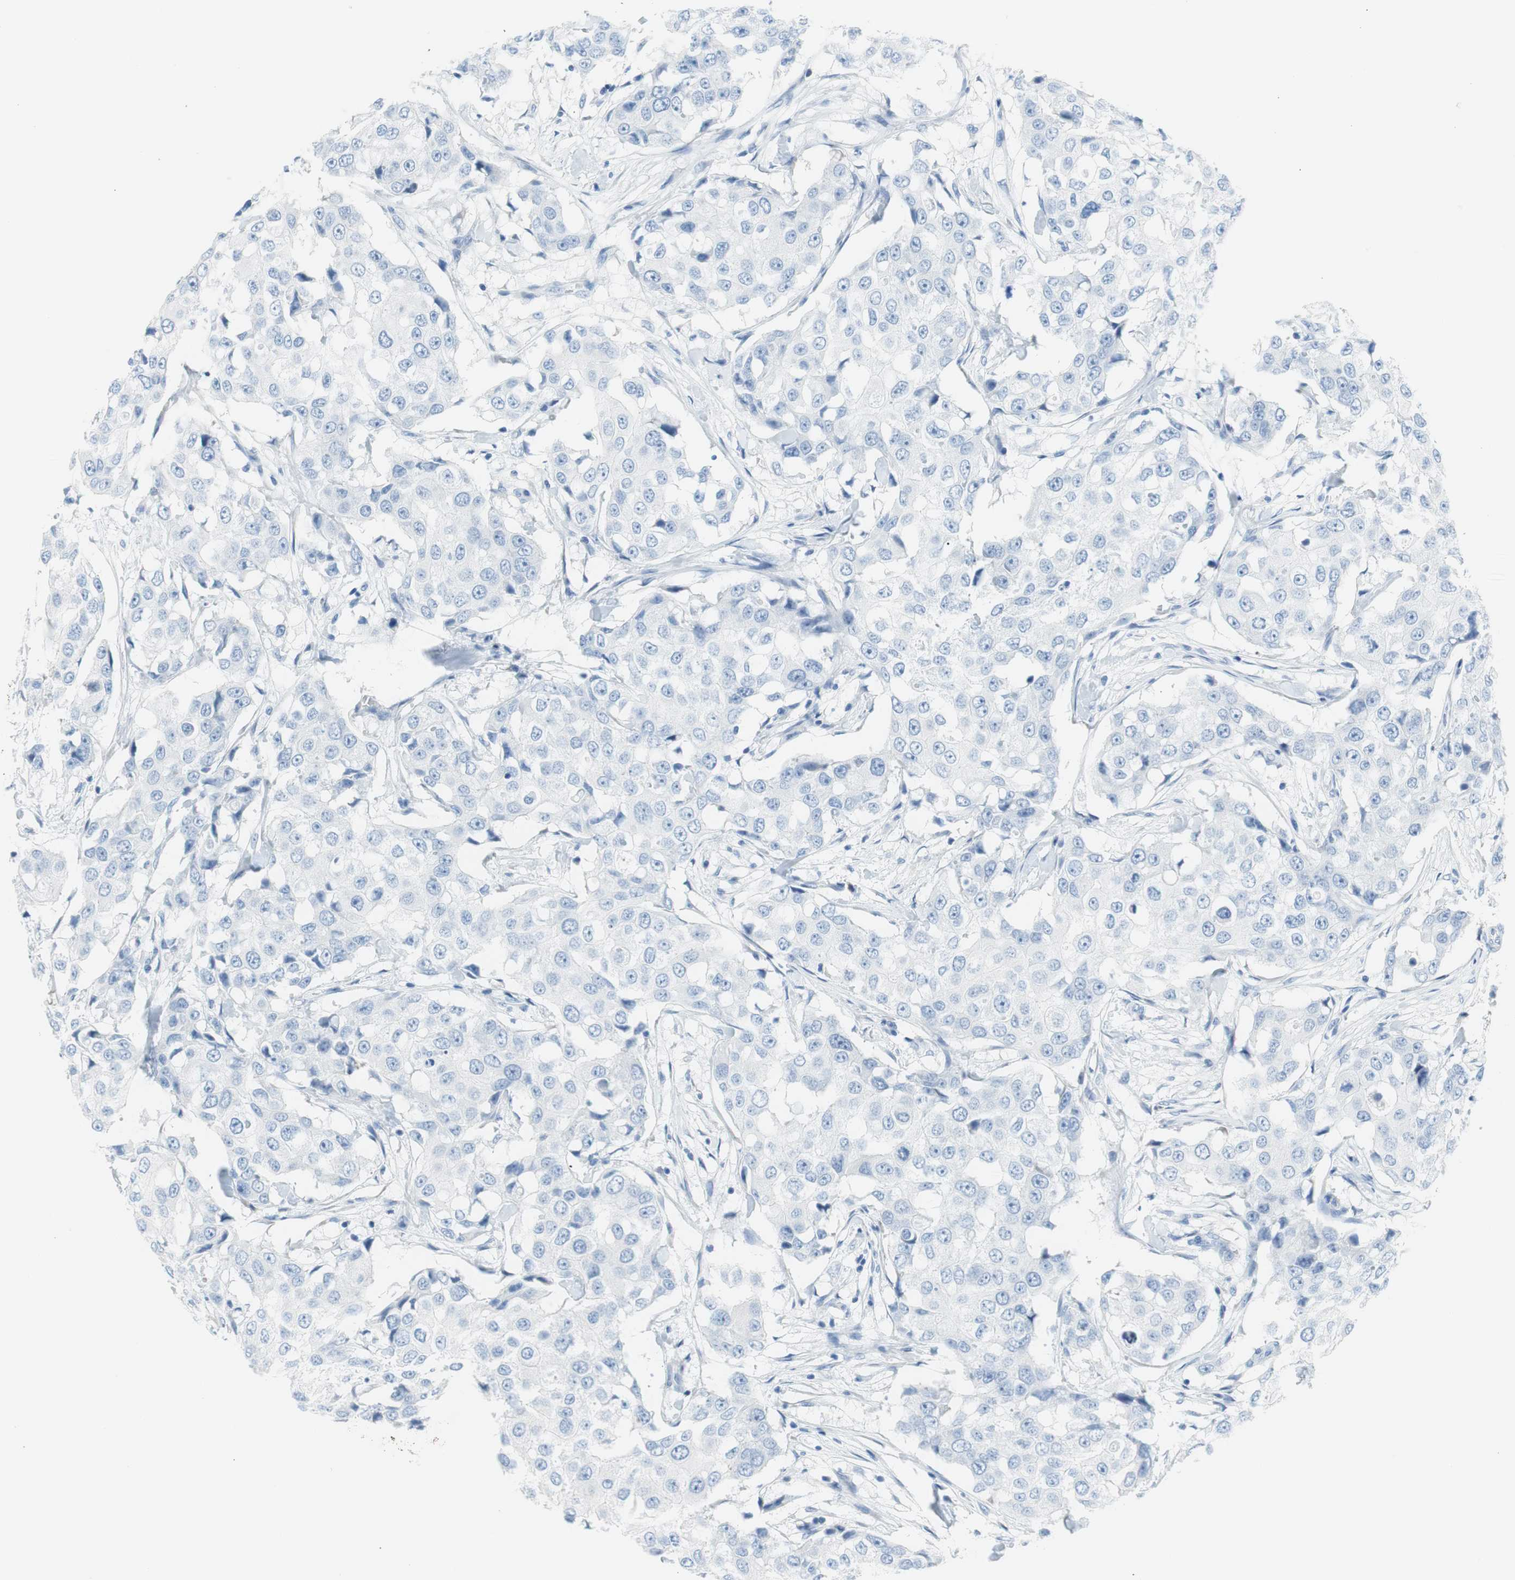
{"staining": {"intensity": "negative", "quantity": "none", "location": "none"}, "tissue": "breast cancer", "cell_type": "Tumor cells", "image_type": "cancer", "snomed": [{"axis": "morphology", "description": "Duct carcinoma"}, {"axis": "topography", "description": "Breast"}], "caption": "This is an immunohistochemistry (IHC) micrograph of human breast cancer (invasive ductal carcinoma). There is no staining in tumor cells.", "gene": "MYH1", "patient": {"sex": "female", "age": 27}}